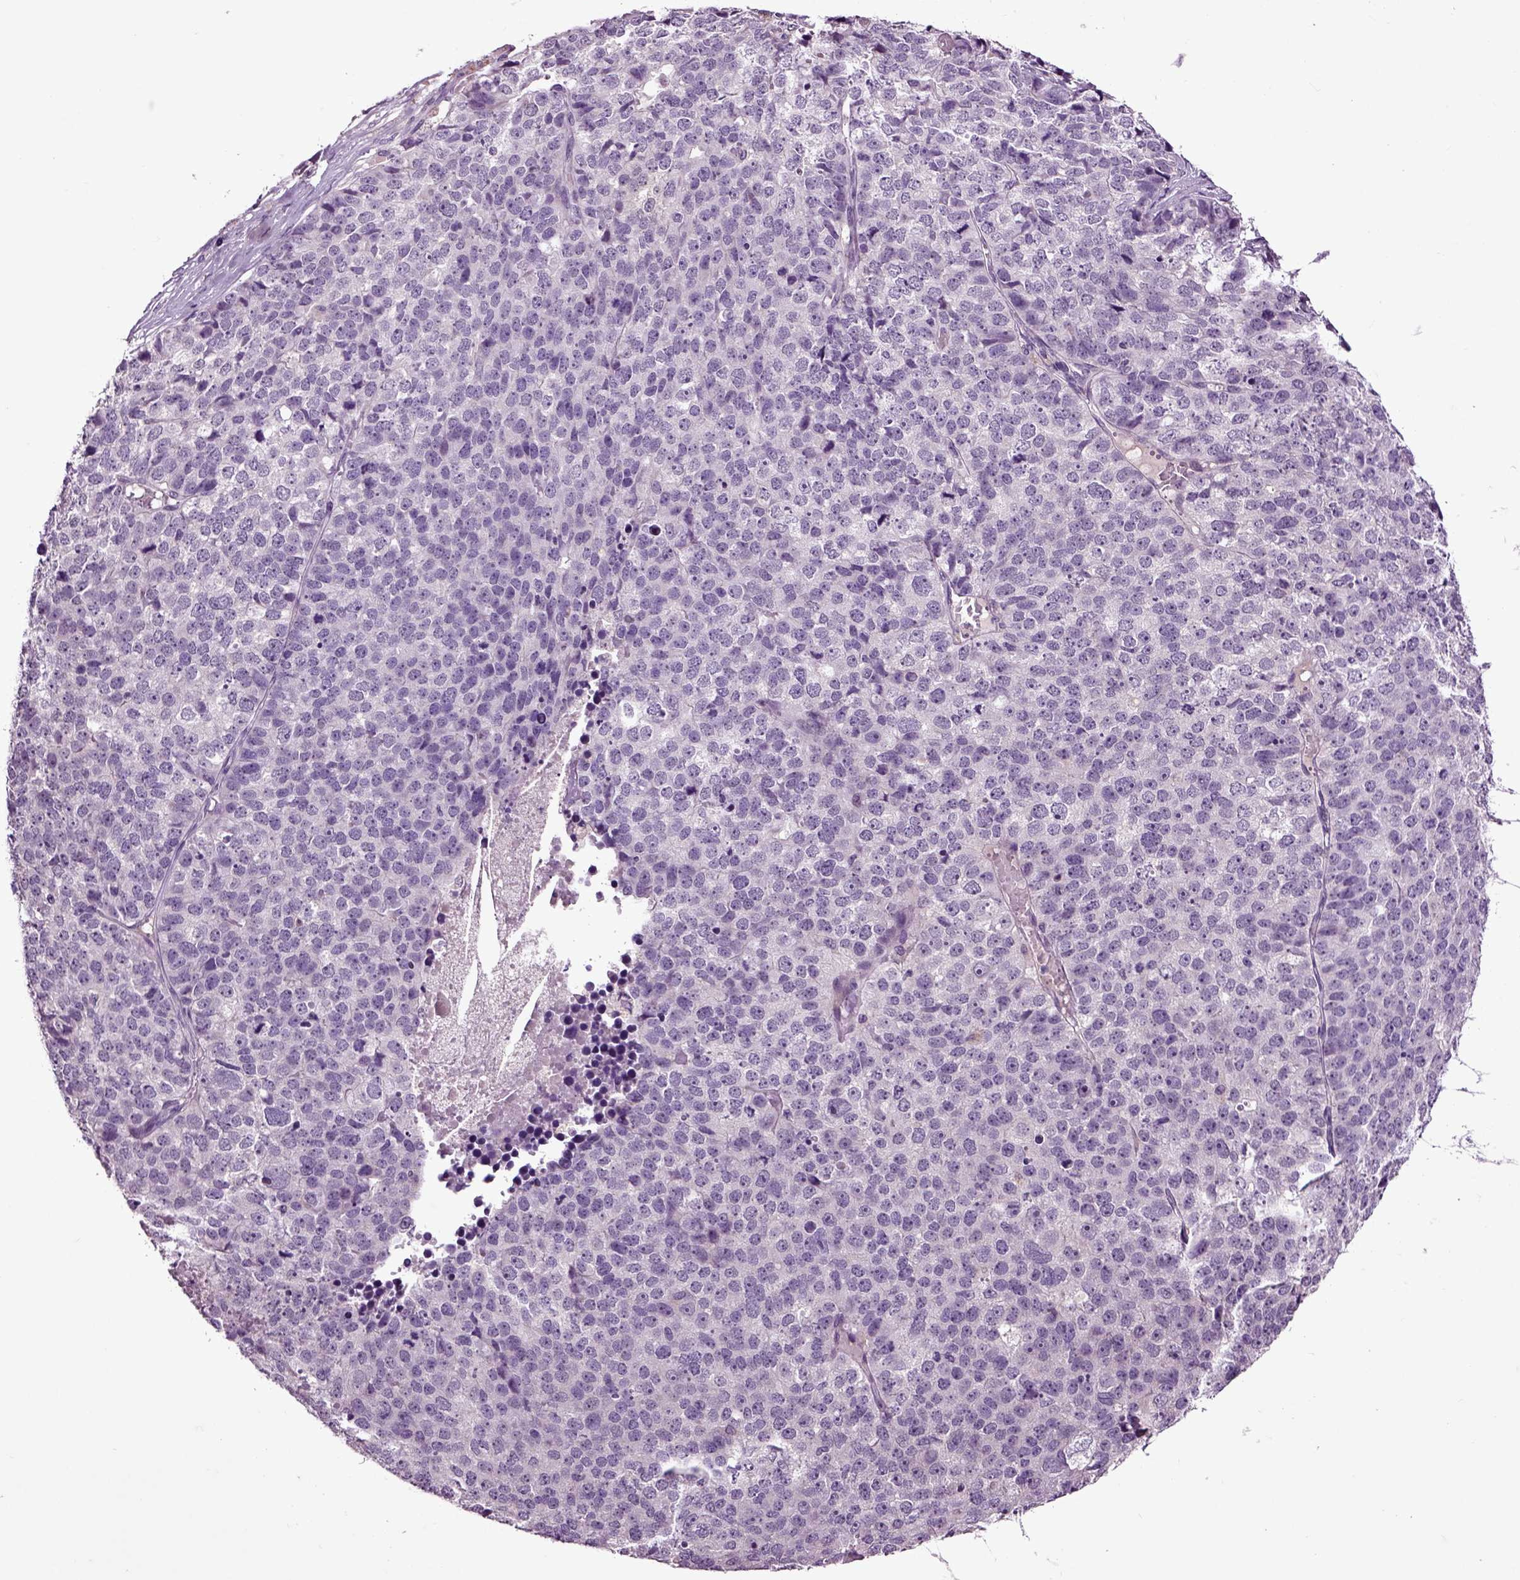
{"staining": {"intensity": "negative", "quantity": "none", "location": "none"}, "tissue": "stomach cancer", "cell_type": "Tumor cells", "image_type": "cancer", "snomed": [{"axis": "morphology", "description": "Adenocarcinoma, NOS"}, {"axis": "topography", "description": "Stomach"}], "caption": "DAB (3,3'-diaminobenzidine) immunohistochemical staining of human adenocarcinoma (stomach) shows no significant staining in tumor cells.", "gene": "CRHR1", "patient": {"sex": "male", "age": 69}}